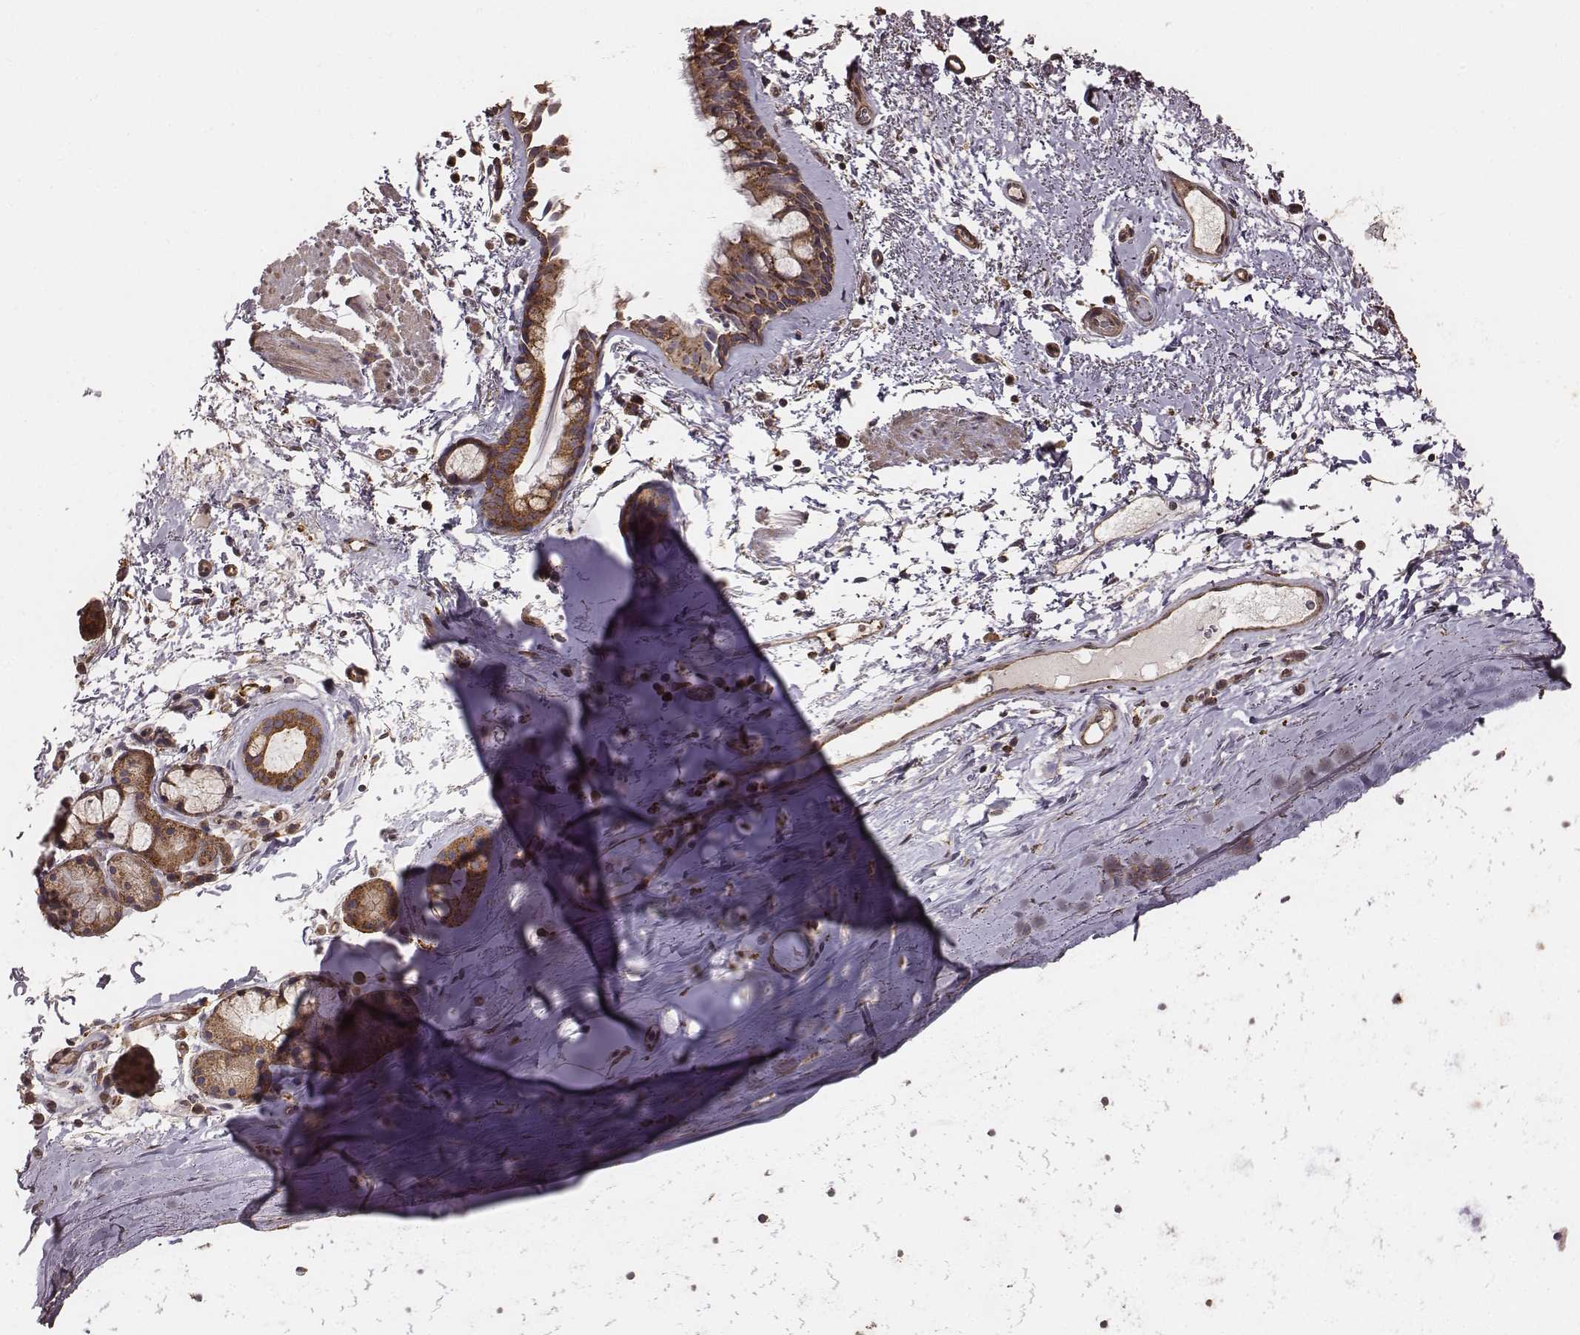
{"staining": {"intensity": "moderate", "quantity": ">75%", "location": "cytoplasmic/membranous"}, "tissue": "bronchus", "cell_type": "Respiratory epithelial cells", "image_type": "normal", "snomed": [{"axis": "morphology", "description": "Normal tissue, NOS"}, {"axis": "topography", "description": "Bronchus"}], "caption": "About >75% of respiratory epithelial cells in benign bronchus display moderate cytoplasmic/membranous protein staining as visualized by brown immunohistochemical staining.", "gene": "VPS26A", "patient": {"sex": "female", "age": 64}}